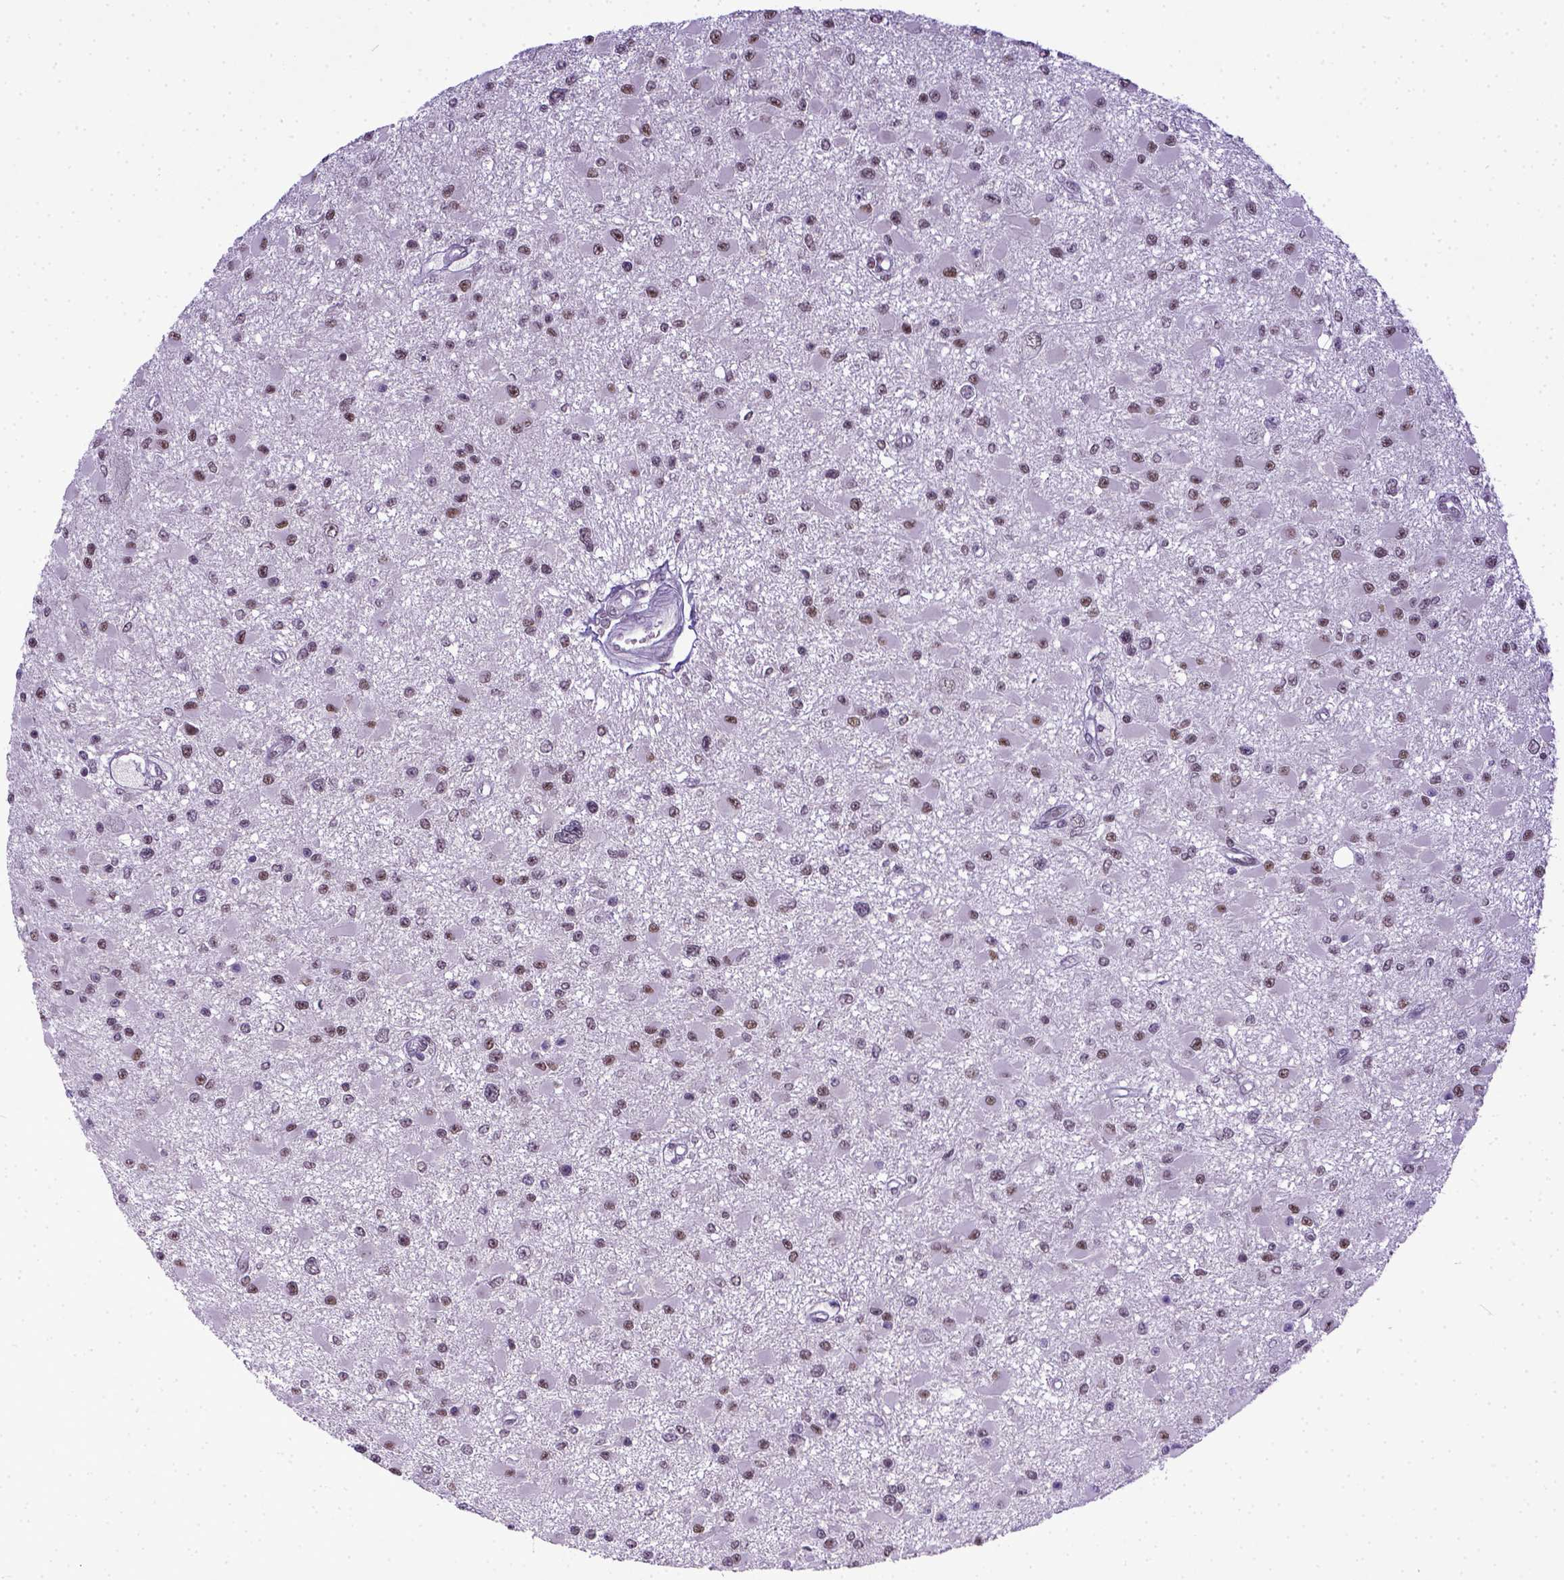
{"staining": {"intensity": "moderate", "quantity": ">75%", "location": "nuclear"}, "tissue": "glioma", "cell_type": "Tumor cells", "image_type": "cancer", "snomed": [{"axis": "morphology", "description": "Glioma, malignant, High grade"}, {"axis": "topography", "description": "Brain"}], "caption": "Immunohistochemical staining of human glioma shows medium levels of moderate nuclear staining in about >75% of tumor cells.", "gene": "ERCC1", "patient": {"sex": "male", "age": 54}}